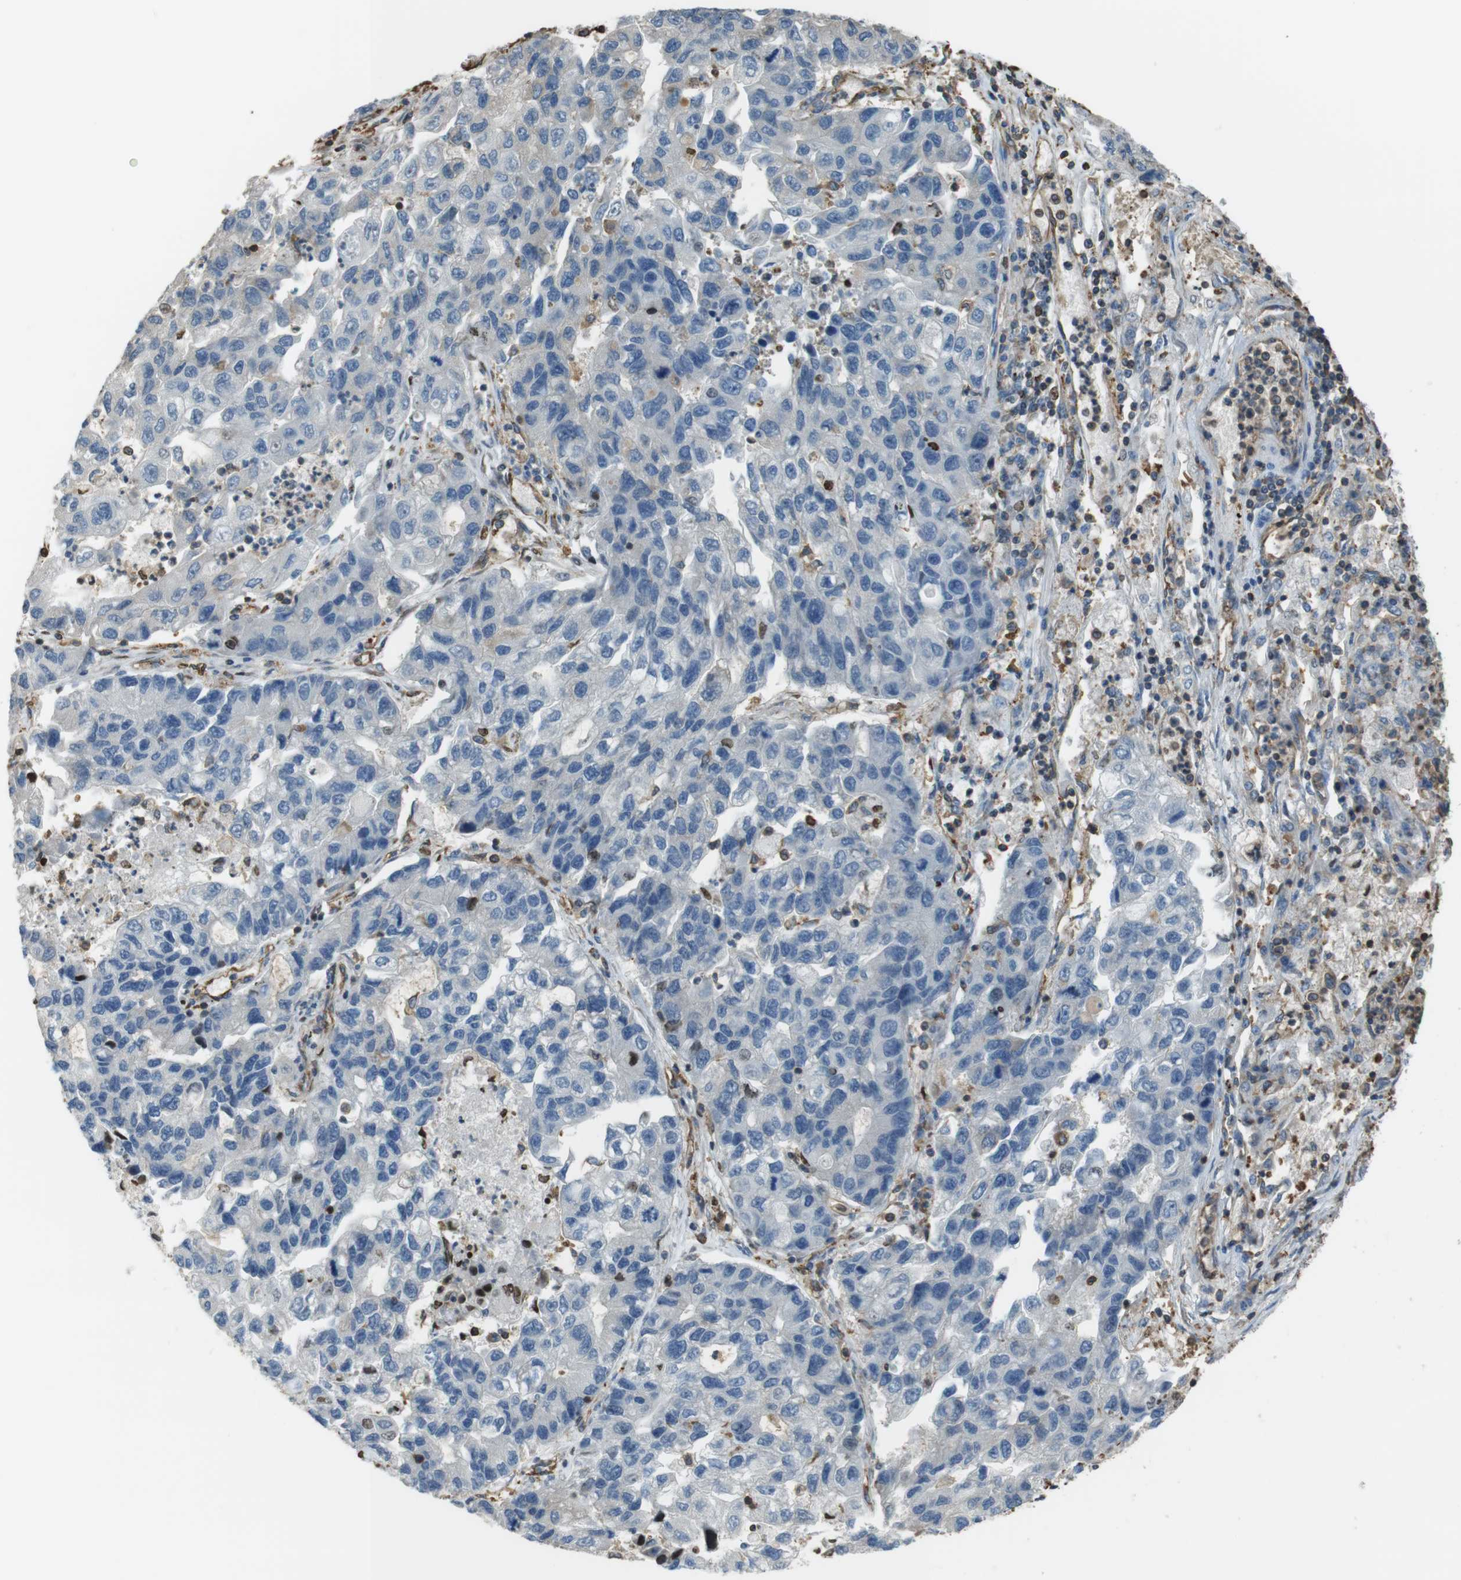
{"staining": {"intensity": "negative", "quantity": "none", "location": "none"}, "tissue": "lung cancer", "cell_type": "Tumor cells", "image_type": "cancer", "snomed": [{"axis": "morphology", "description": "Adenocarcinoma, NOS"}, {"axis": "topography", "description": "Lung"}], "caption": "Protein analysis of lung cancer shows no significant positivity in tumor cells. Nuclei are stained in blue.", "gene": "FCAR", "patient": {"sex": "female", "age": 51}}